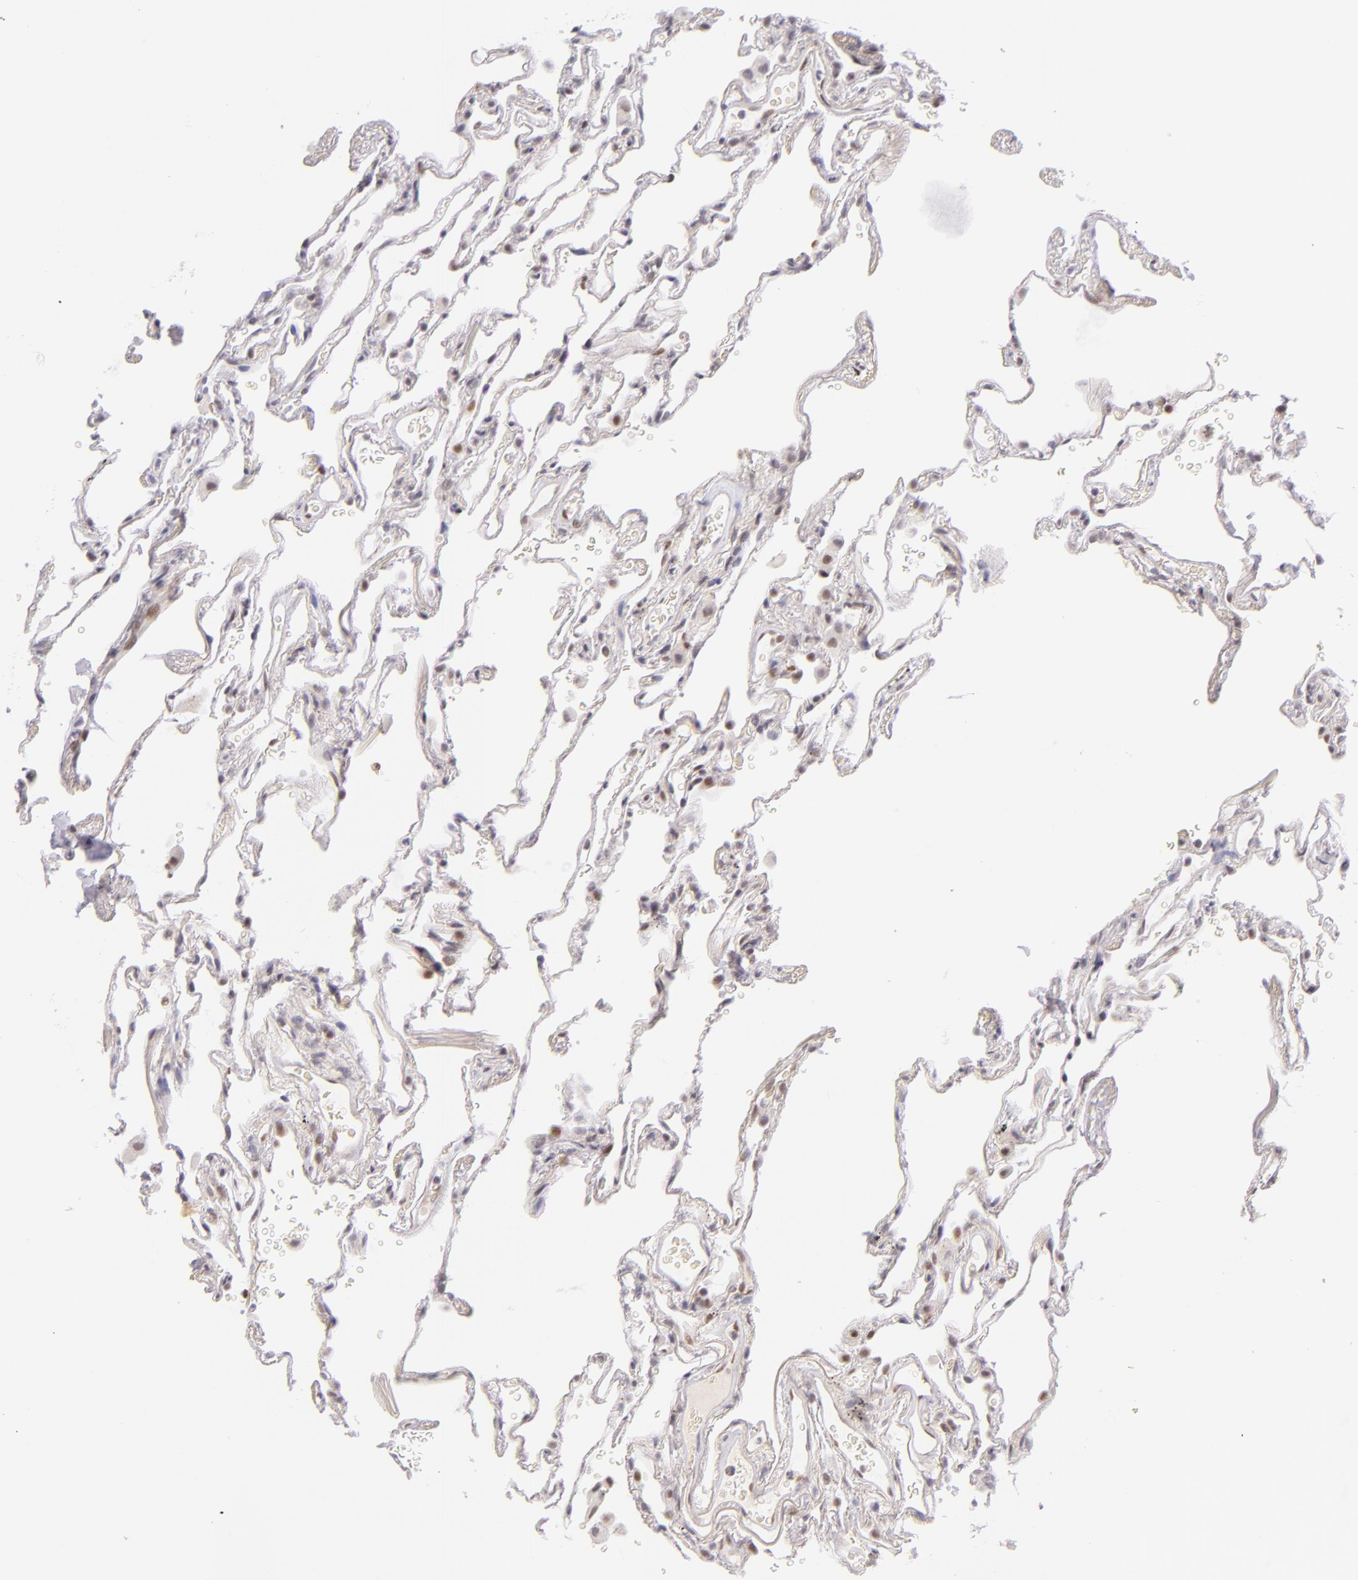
{"staining": {"intensity": "negative", "quantity": "none", "location": "none"}, "tissue": "lung", "cell_type": "Alveolar cells", "image_type": "normal", "snomed": [{"axis": "morphology", "description": "Normal tissue, NOS"}, {"axis": "morphology", "description": "Inflammation, NOS"}, {"axis": "topography", "description": "Lung"}], "caption": "A photomicrograph of human lung is negative for staining in alveolar cells. (DAB (3,3'-diaminobenzidine) immunohistochemistry, high magnification).", "gene": "BCL3", "patient": {"sex": "male", "age": 69}}